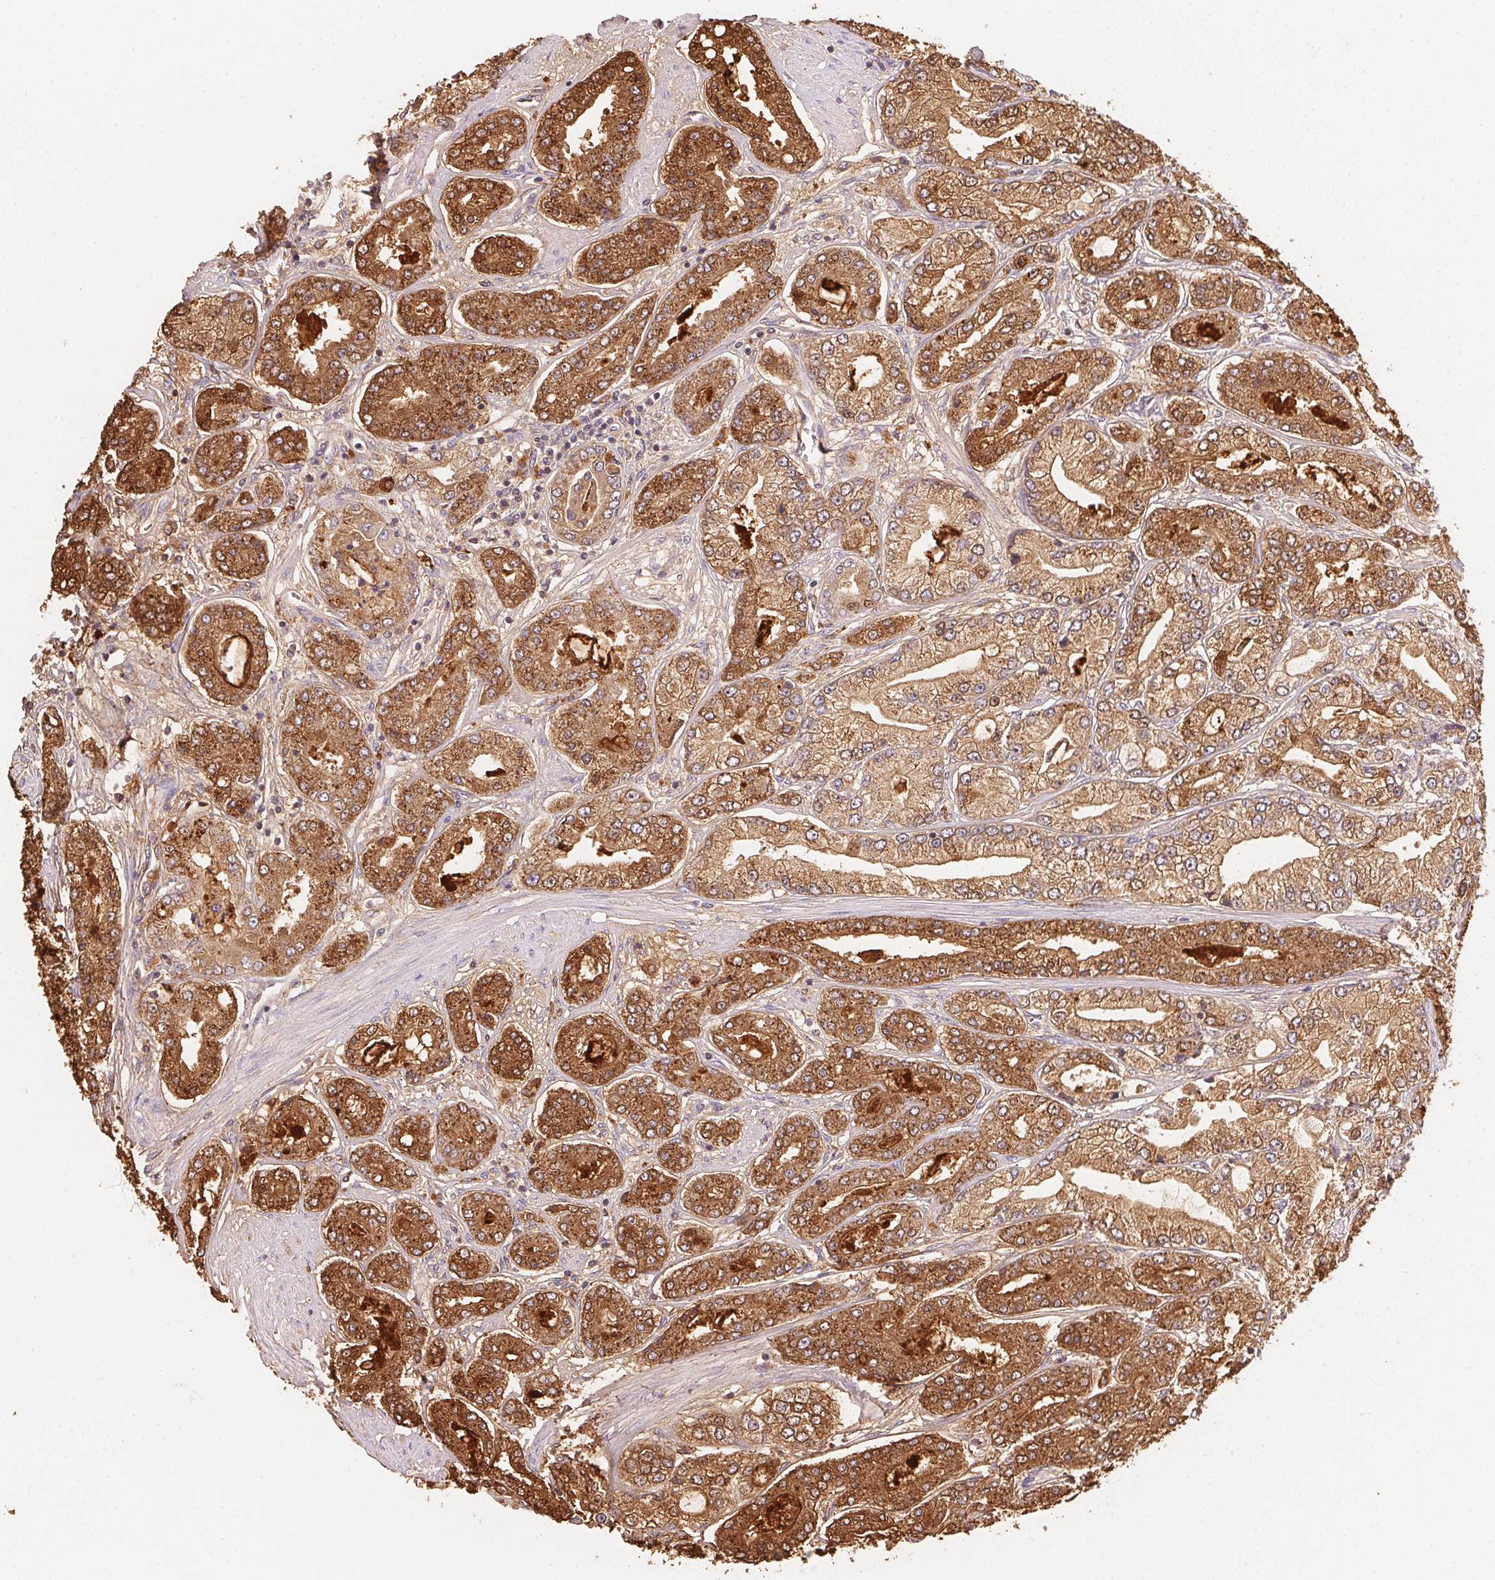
{"staining": {"intensity": "strong", "quantity": "25%-75%", "location": "cytoplasmic/membranous"}, "tissue": "prostate cancer", "cell_type": "Tumor cells", "image_type": "cancer", "snomed": [{"axis": "morphology", "description": "Adenocarcinoma, High grade"}, {"axis": "topography", "description": "Prostate"}], "caption": "About 25%-75% of tumor cells in human prostate cancer reveal strong cytoplasmic/membranous protein expression as visualized by brown immunohistochemical staining.", "gene": "ACP3", "patient": {"sex": "male", "age": 66}}